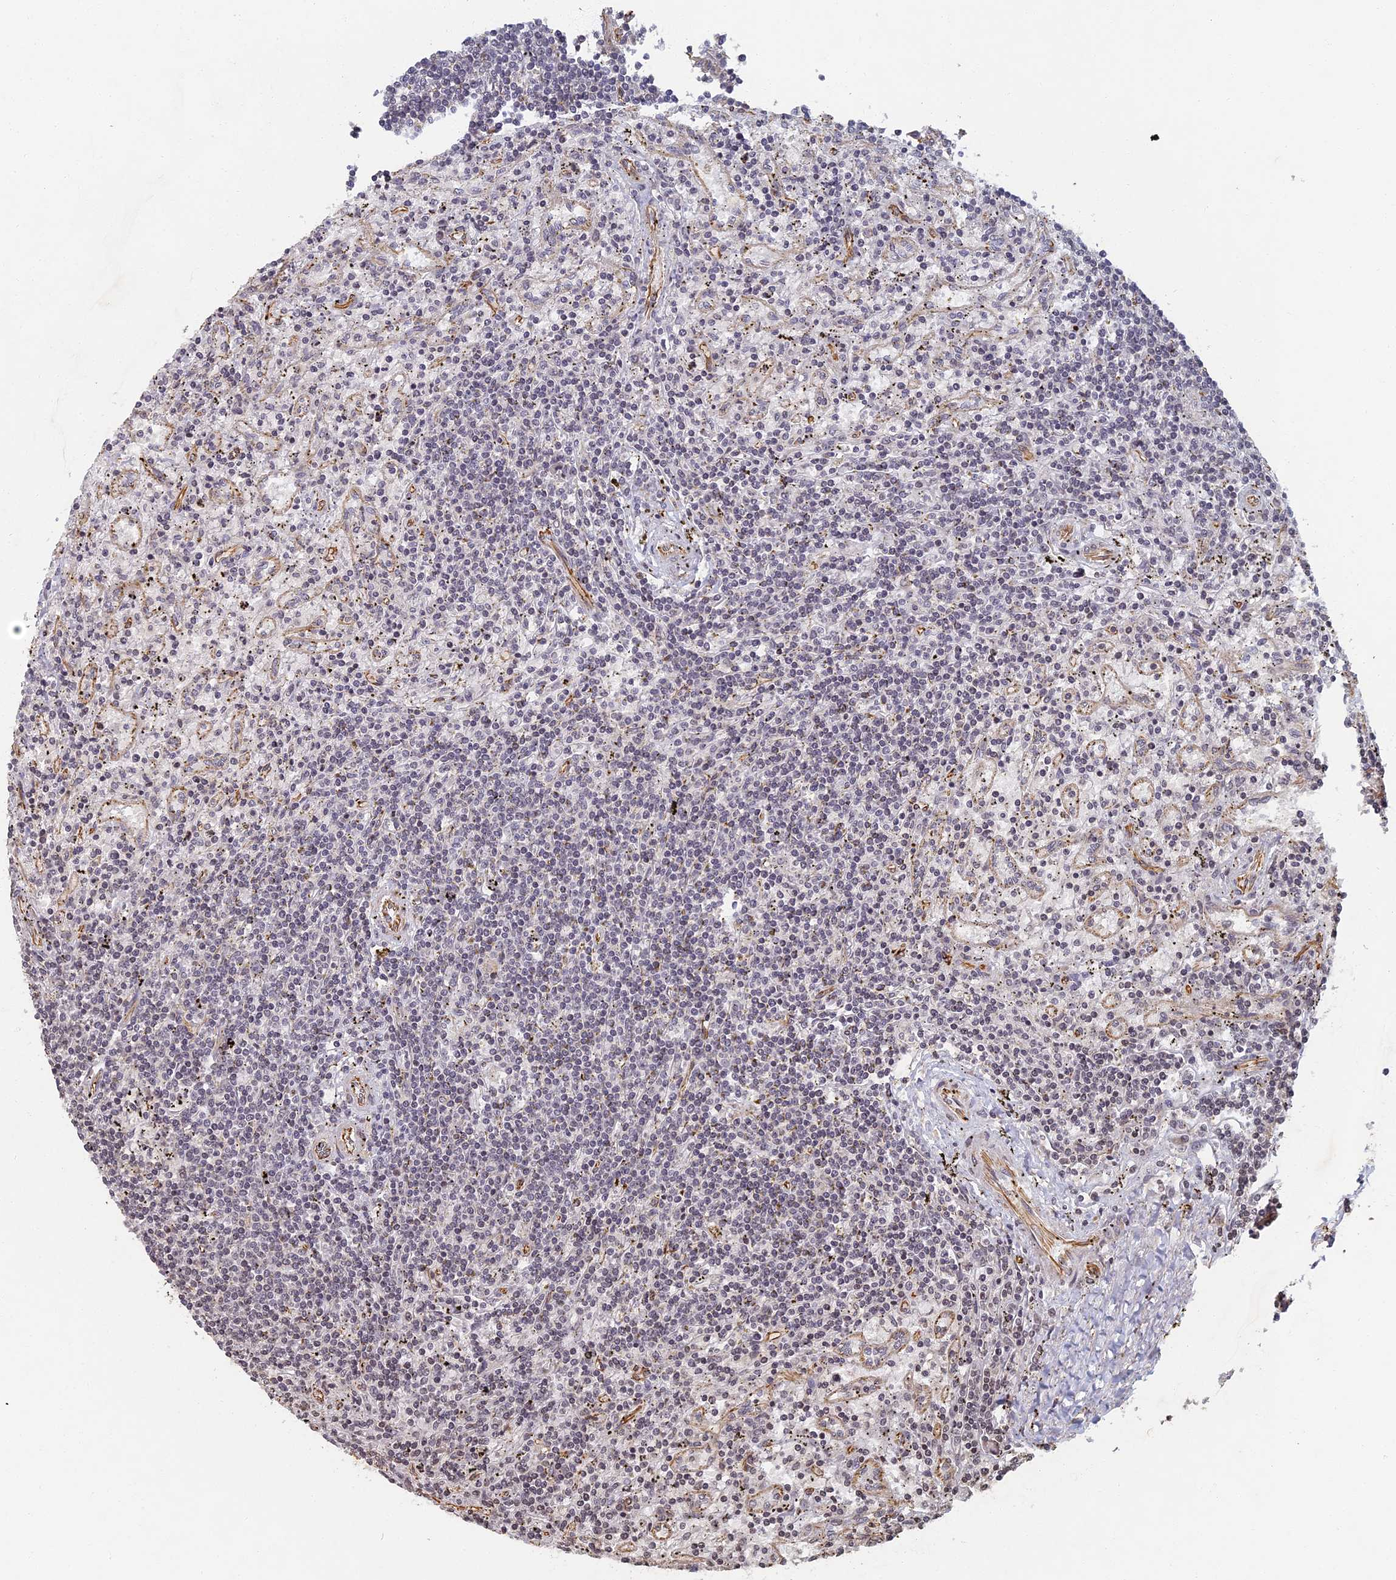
{"staining": {"intensity": "negative", "quantity": "none", "location": "none"}, "tissue": "lymphoma", "cell_type": "Tumor cells", "image_type": "cancer", "snomed": [{"axis": "morphology", "description": "Malignant lymphoma, non-Hodgkin's type, Low grade"}, {"axis": "topography", "description": "Spleen"}], "caption": "A photomicrograph of human lymphoma is negative for staining in tumor cells. (DAB (3,3'-diaminobenzidine) immunohistochemistry (IHC), high magnification).", "gene": "ABCB10", "patient": {"sex": "male", "age": 76}}